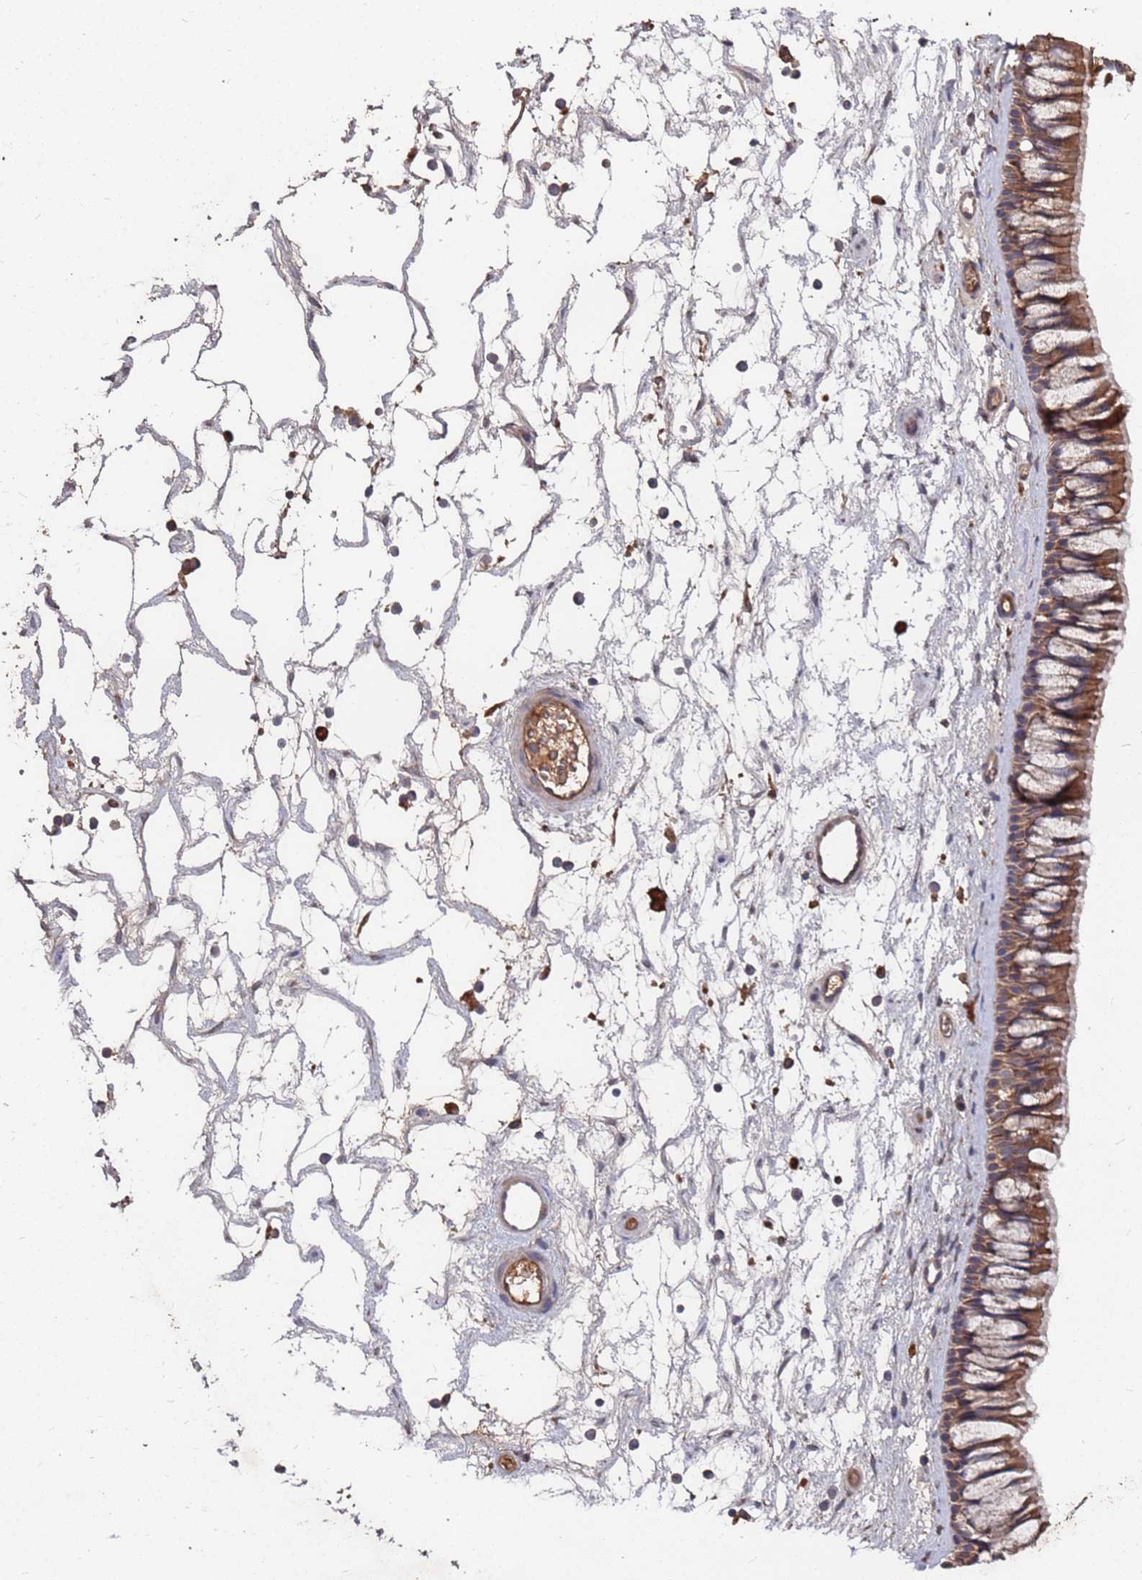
{"staining": {"intensity": "moderate", "quantity": ">75%", "location": "cytoplasmic/membranous"}, "tissue": "nasopharynx", "cell_type": "Respiratory epithelial cells", "image_type": "normal", "snomed": [{"axis": "morphology", "description": "Normal tissue, NOS"}, {"axis": "topography", "description": "Nasopharynx"}], "caption": "About >75% of respiratory epithelial cells in benign human nasopharynx show moderate cytoplasmic/membranous protein staining as visualized by brown immunohistochemical staining.", "gene": "ATG5", "patient": {"sex": "male", "age": 64}}